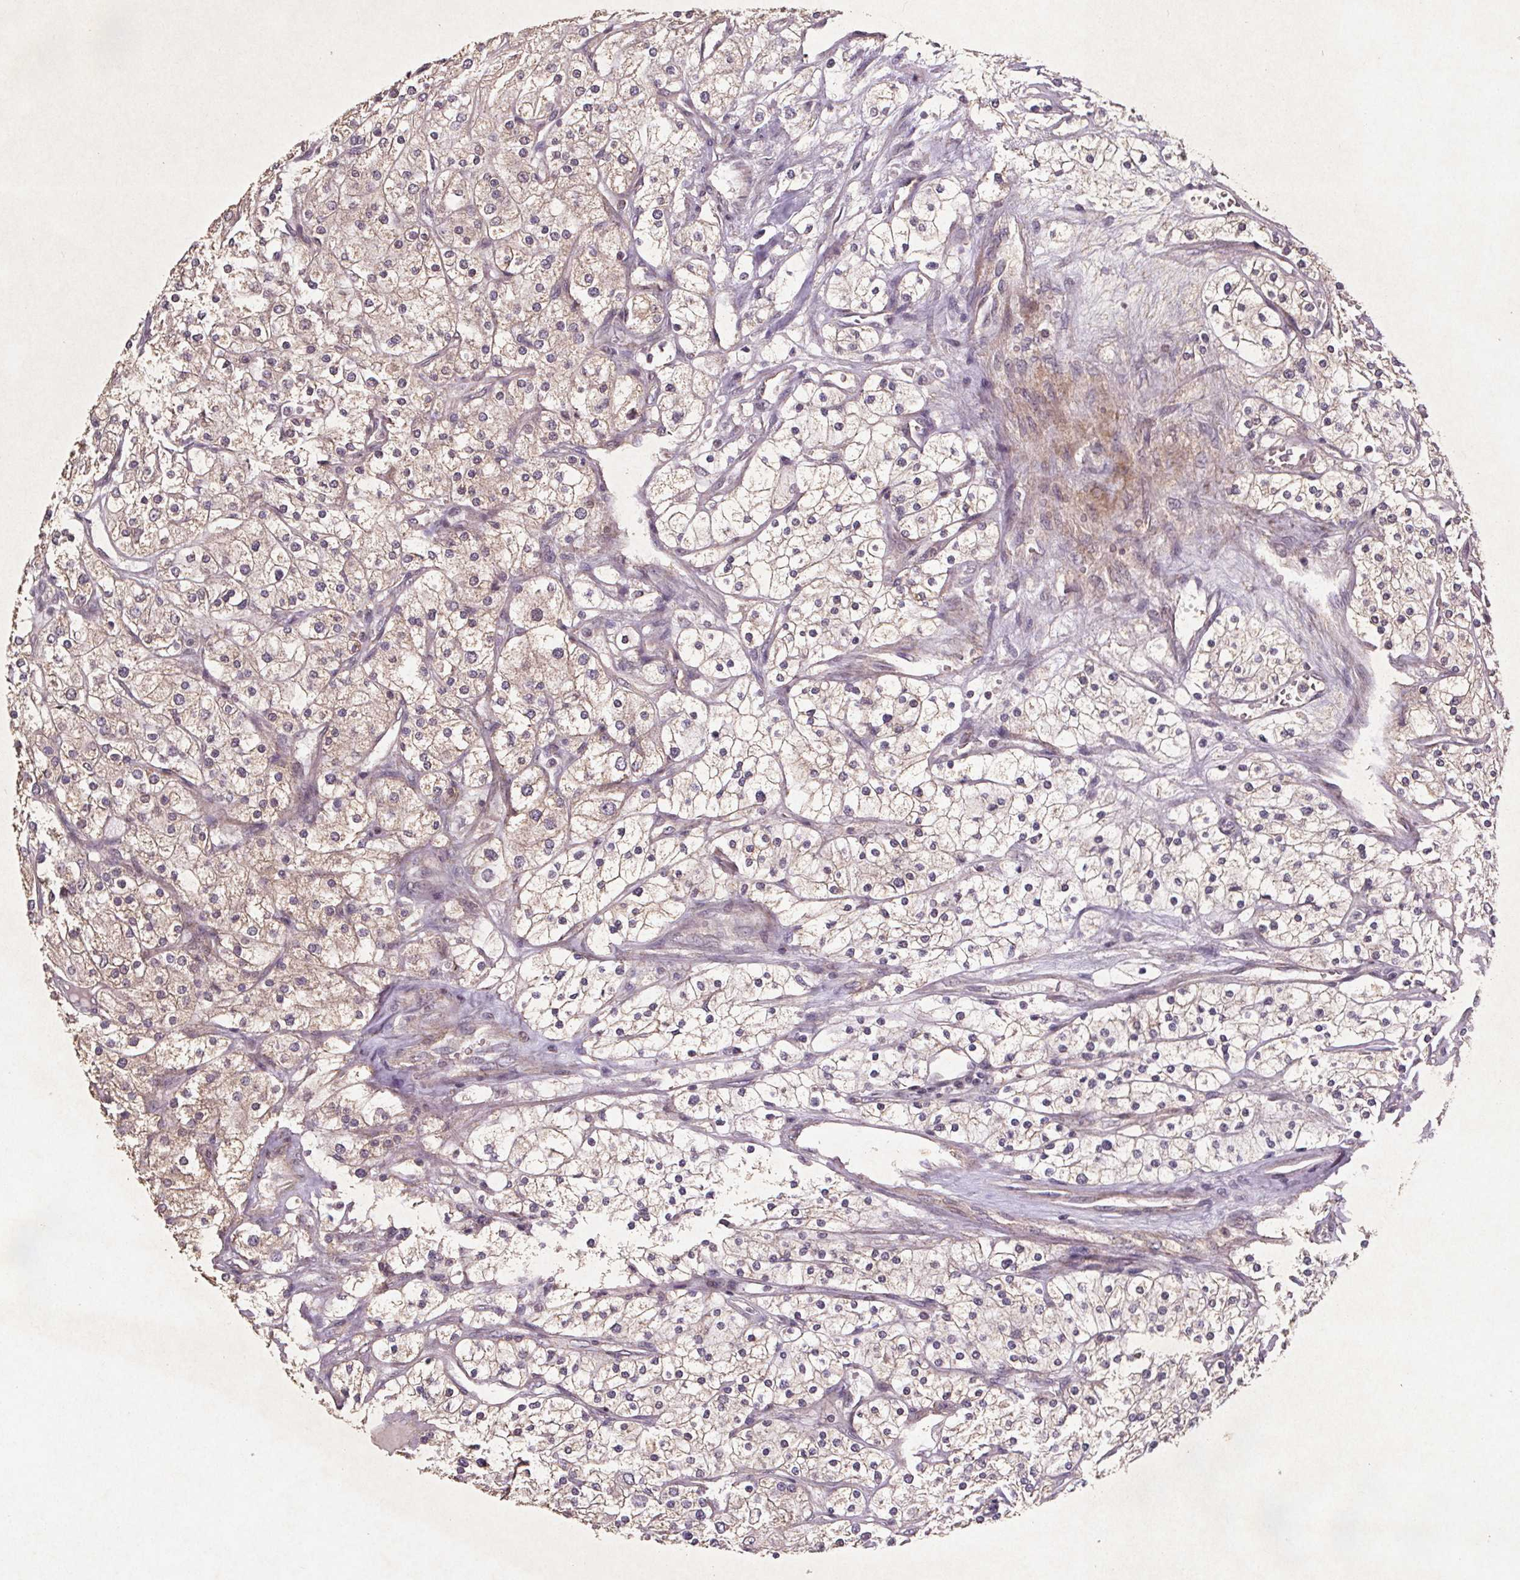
{"staining": {"intensity": "negative", "quantity": "none", "location": "none"}, "tissue": "renal cancer", "cell_type": "Tumor cells", "image_type": "cancer", "snomed": [{"axis": "morphology", "description": "Adenocarcinoma, NOS"}, {"axis": "topography", "description": "Kidney"}], "caption": "Immunohistochemical staining of renal adenocarcinoma exhibits no significant staining in tumor cells. (Stains: DAB immunohistochemistry (IHC) with hematoxylin counter stain, Microscopy: brightfield microscopy at high magnification).", "gene": "STRN3", "patient": {"sex": "male", "age": 80}}